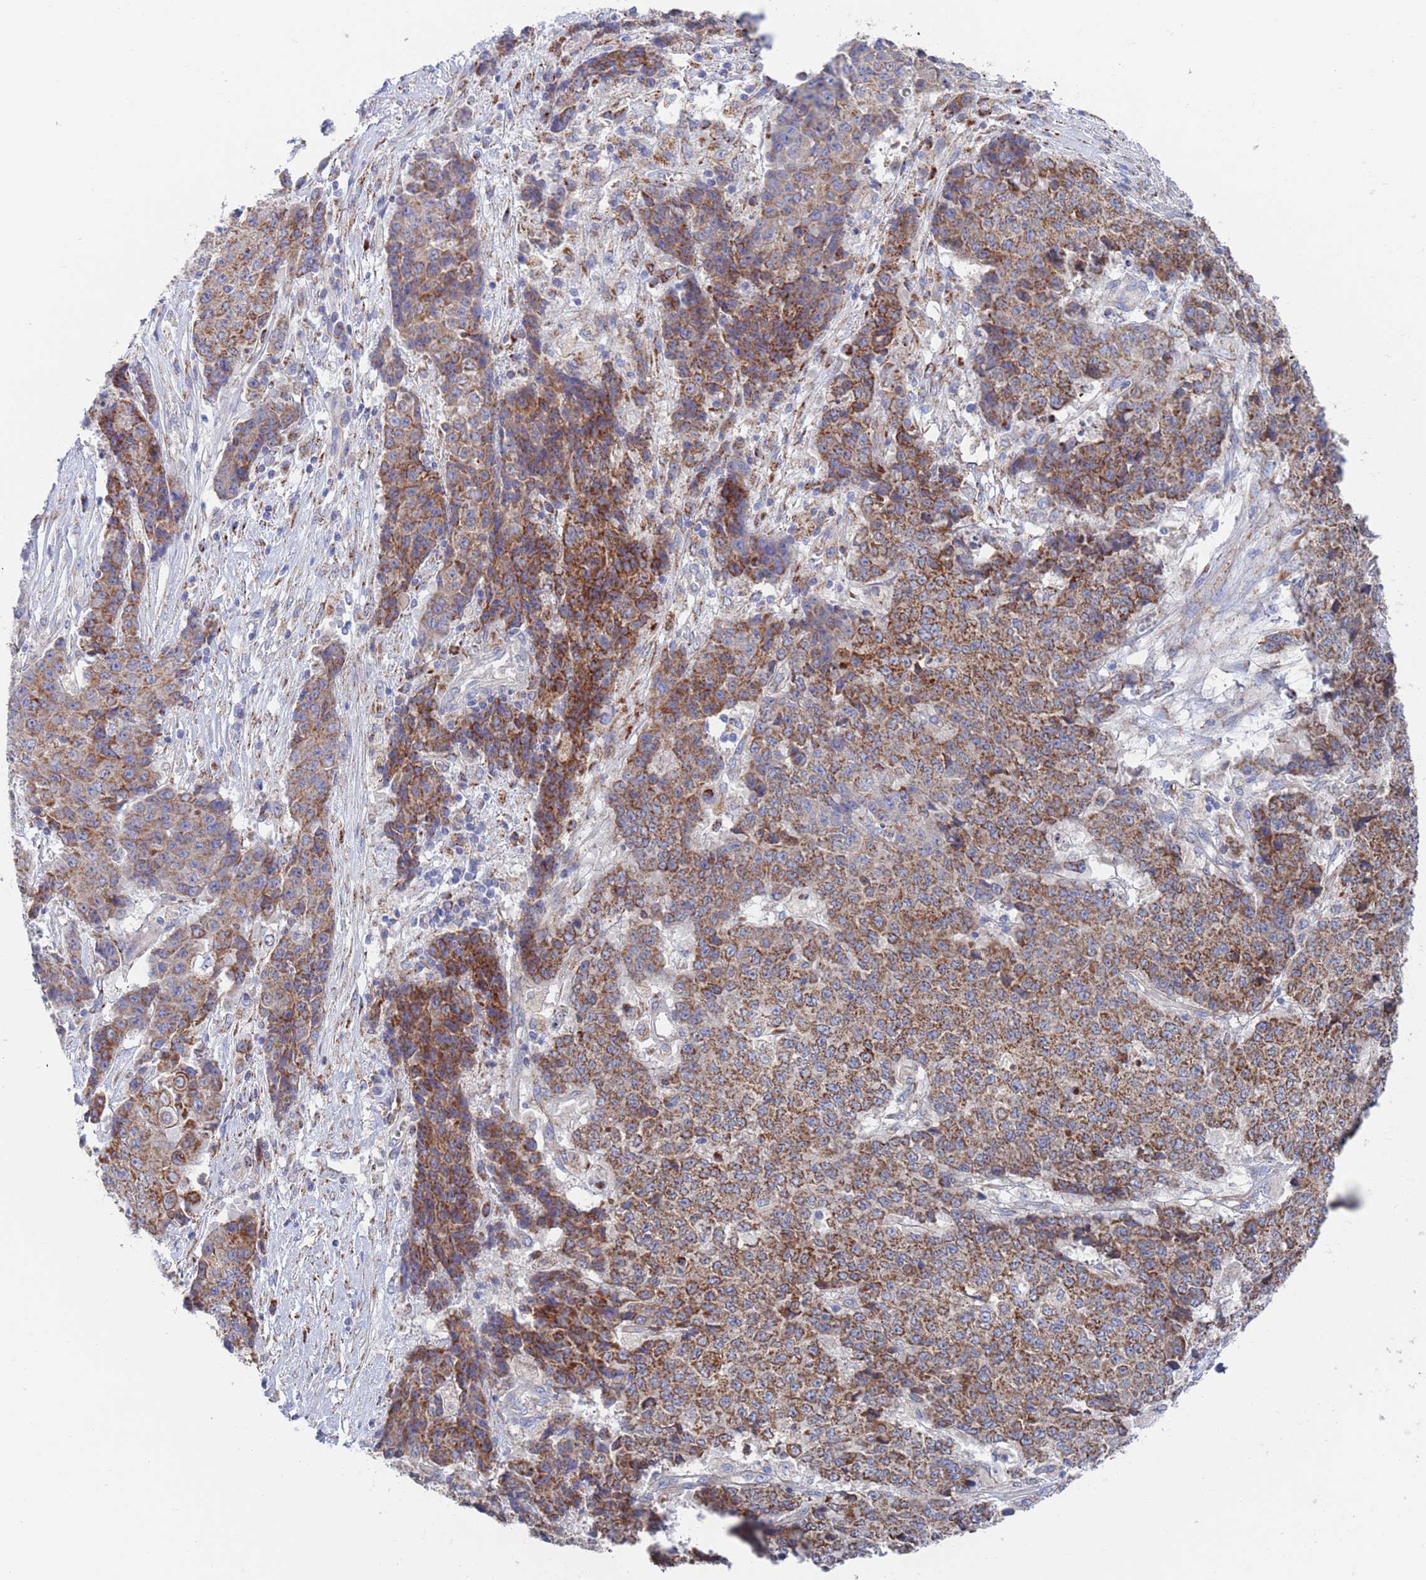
{"staining": {"intensity": "strong", "quantity": ">75%", "location": "cytoplasmic/membranous"}, "tissue": "ovarian cancer", "cell_type": "Tumor cells", "image_type": "cancer", "snomed": [{"axis": "morphology", "description": "Carcinoma, endometroid"}, {"axis": "topography", "description": "Ovary"}], "caption": "Human ovarian cancer stained with a protein marker exhibits strong staining in tumor cells.", "gene": "CHCHD6", "patient": {"sex": "female", "age": 42}}